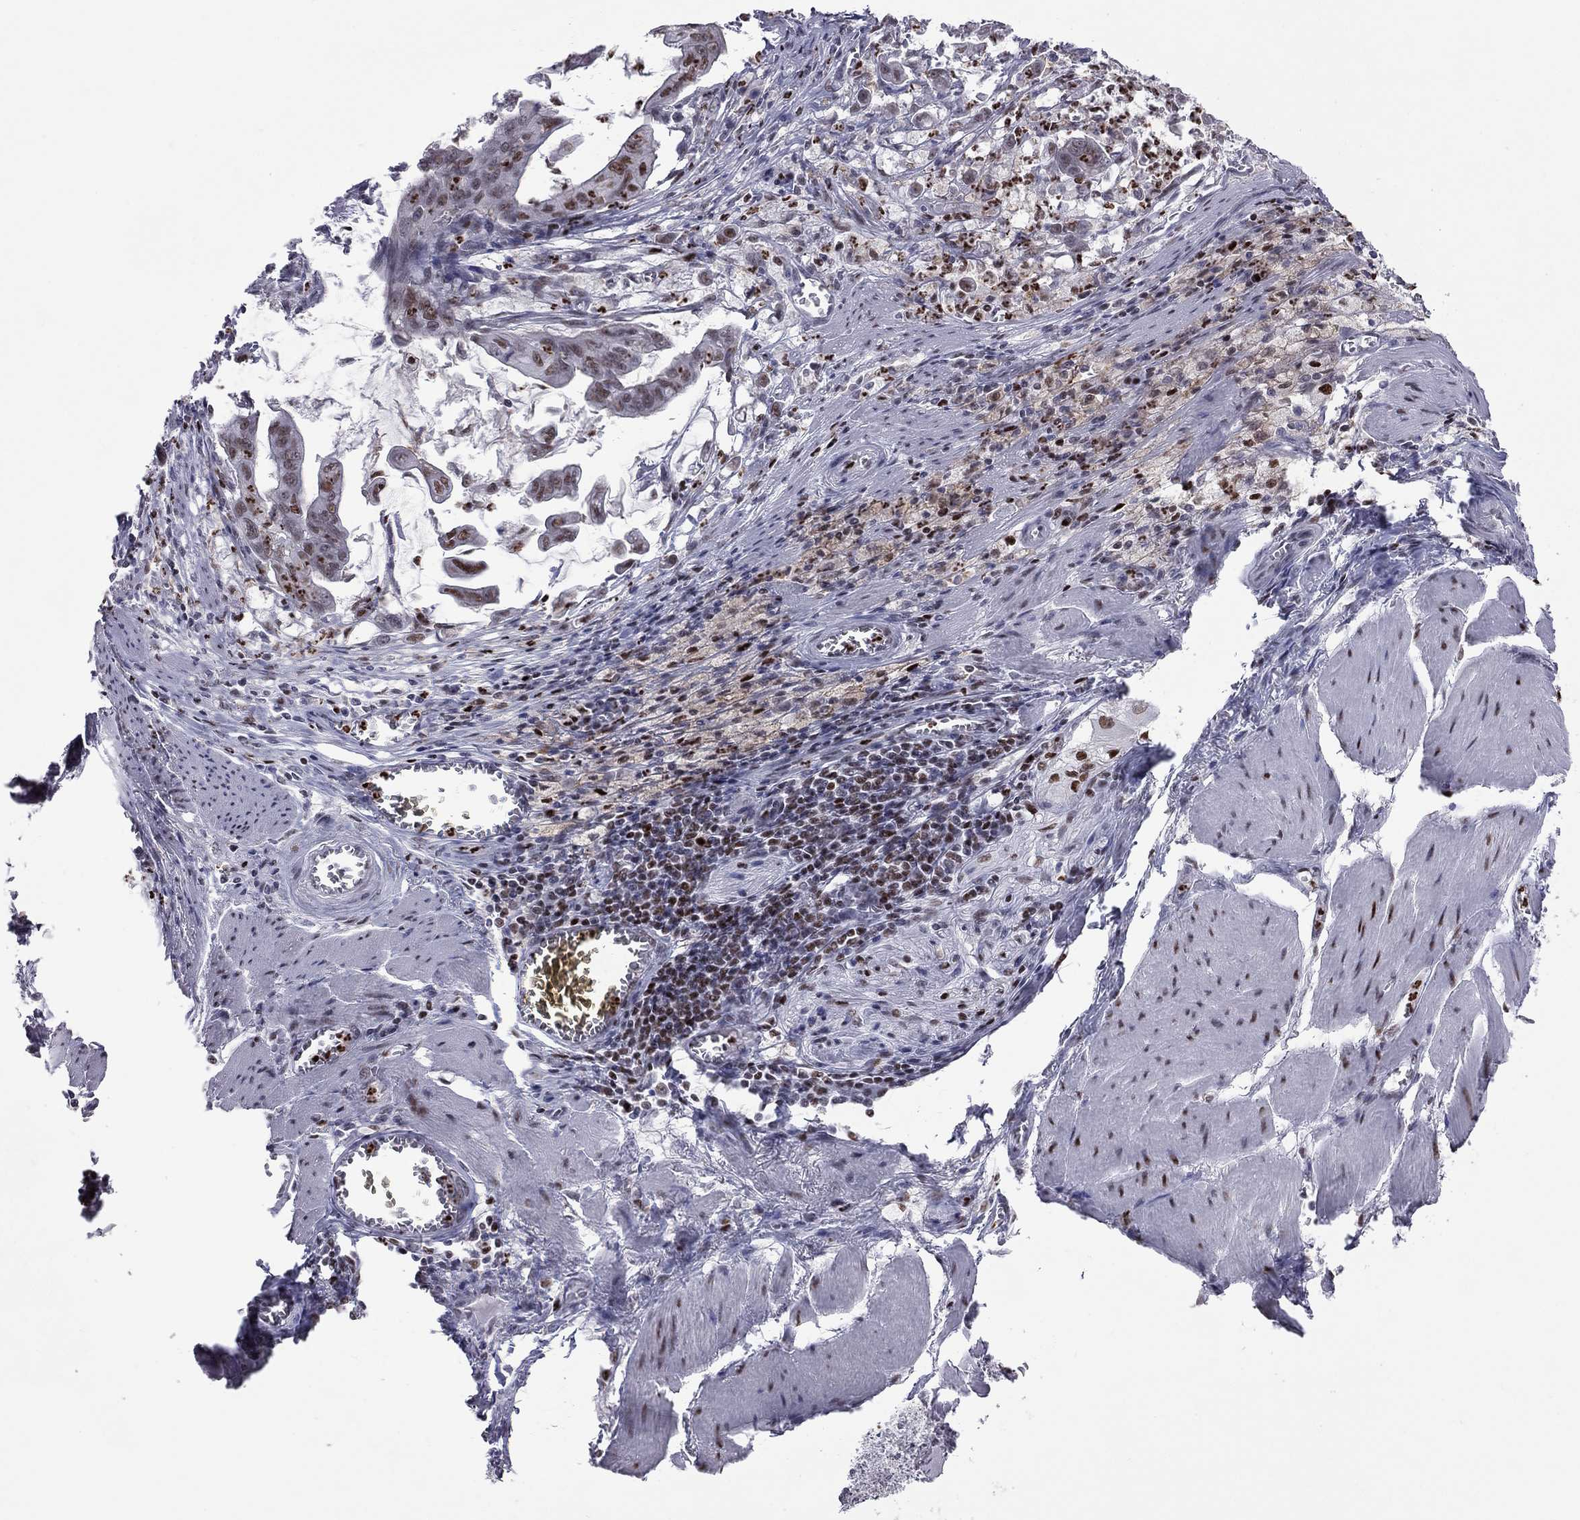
{"staining": {"intensity": "negative", "quantity": "none", "location": "none"}, "tissue": "stomach cancer", "cell_type": "Tumor cells", "image_type": "cancer", "snomed": [{"axis": "morphology", "description": "Adenocarcinoma, NOS"}, {"axis": "topography", "description": "Stomach, upper"}], "caption": "Micrograph shows no protein staining in tumor cells of stomach cancer (adenocarcinoma) tissue.", "gene": "PCGF3", "patient": {"sex": "male", "age": 80}}